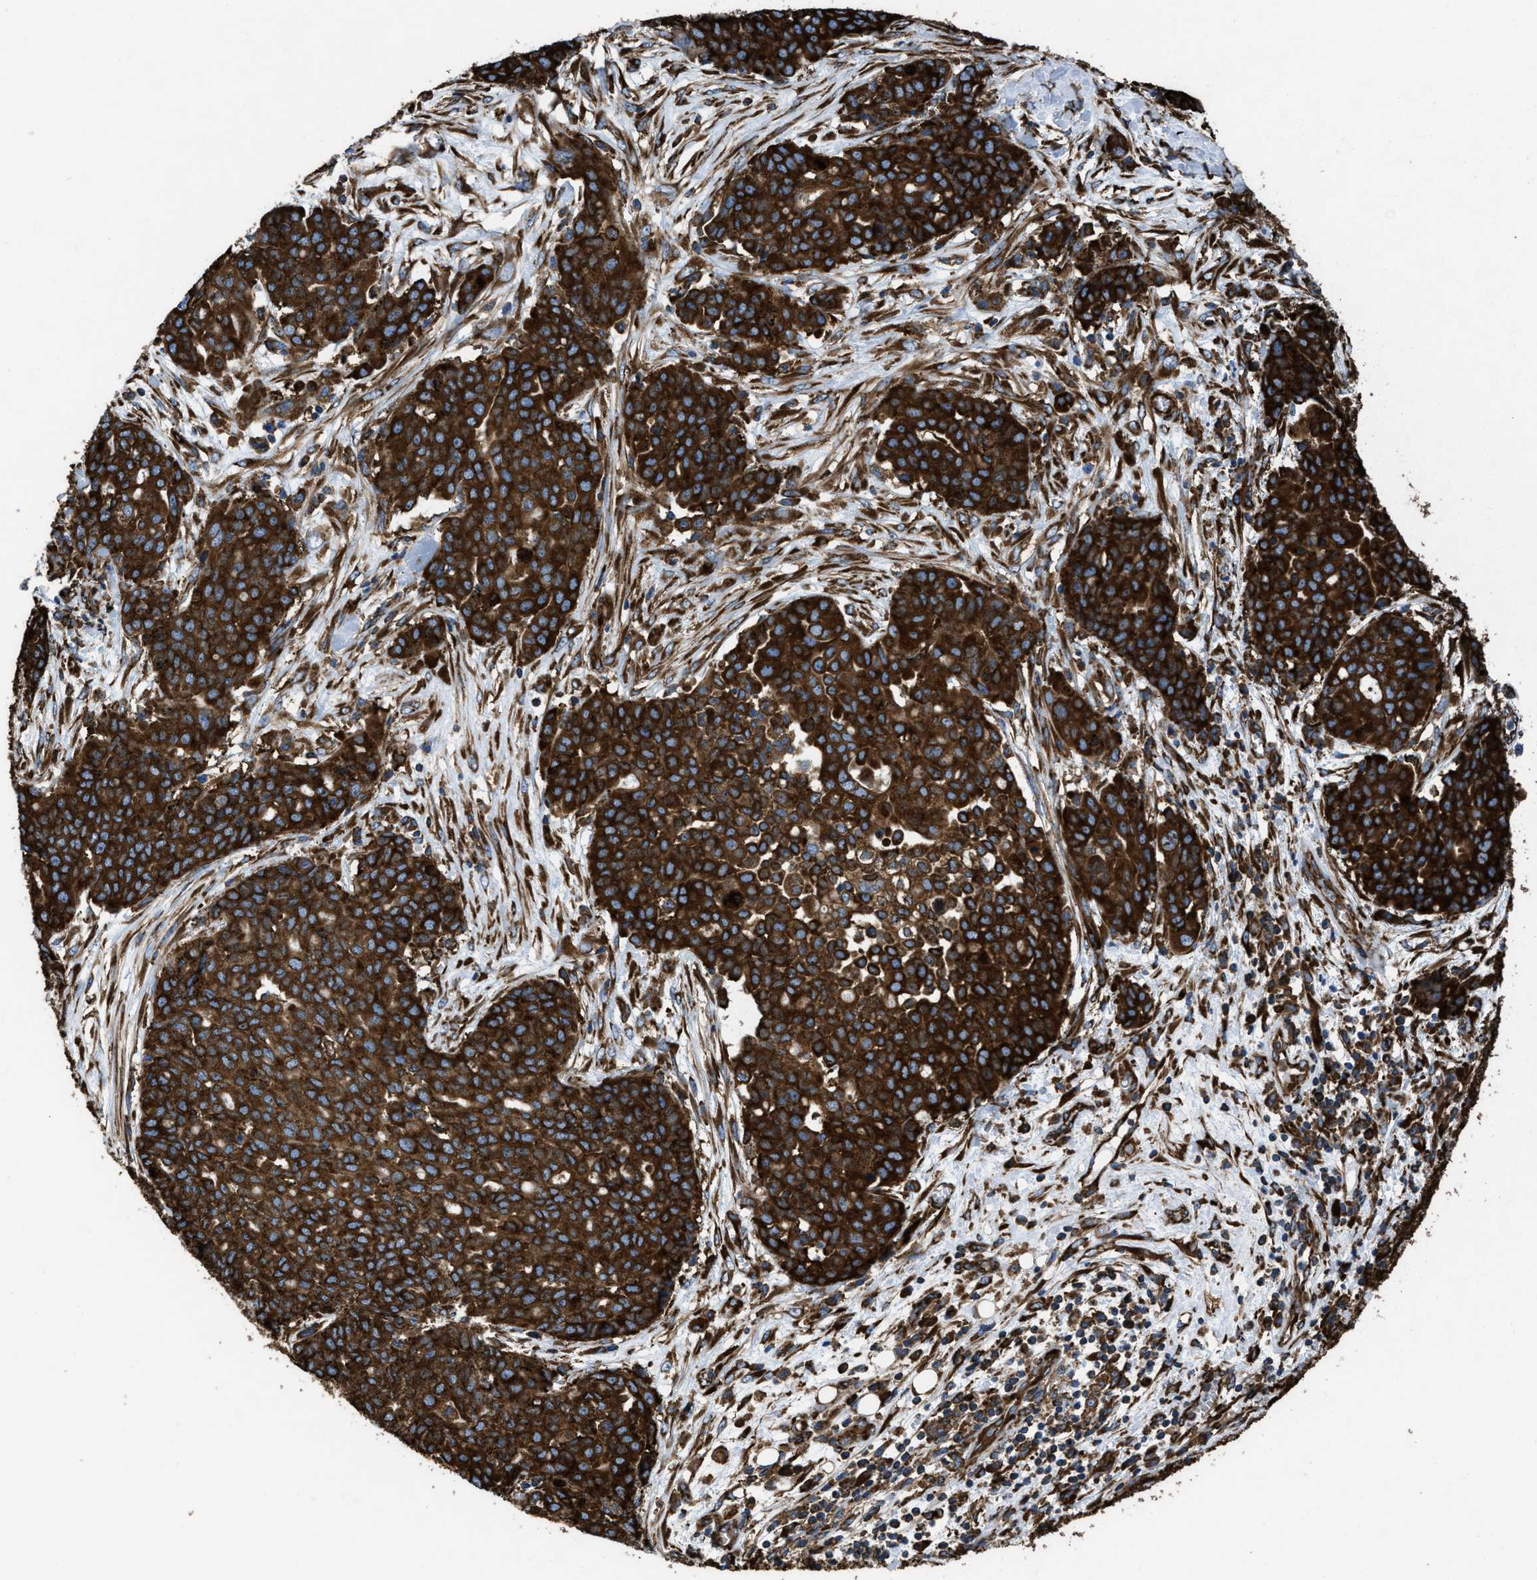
{"staining": {"intensity": "strong", "quantity": ">75%", "location": "cytoplasmic/membranous"}, "tissue": "ovarian cancer", "cell_type": "Tumor cells", "image_type": "cancer", "snomed": [{"axis": "morphology", "description": "Cystadenocarcinoma, serous, NOS"}, {"axis": "topography", "description": "Soft tissue"}, {"axis": "topography", "description": "Ovary"}], "caption": "There is high levels of strong cytoplasmic/membranous staining in tumor cells of ovarian serous cystadenocarcinoma, as demonstrated by immunohistochemical staining (brown color).", "gene": "CAPRIN1", "patient": {"sex": "female", "age": 57}}